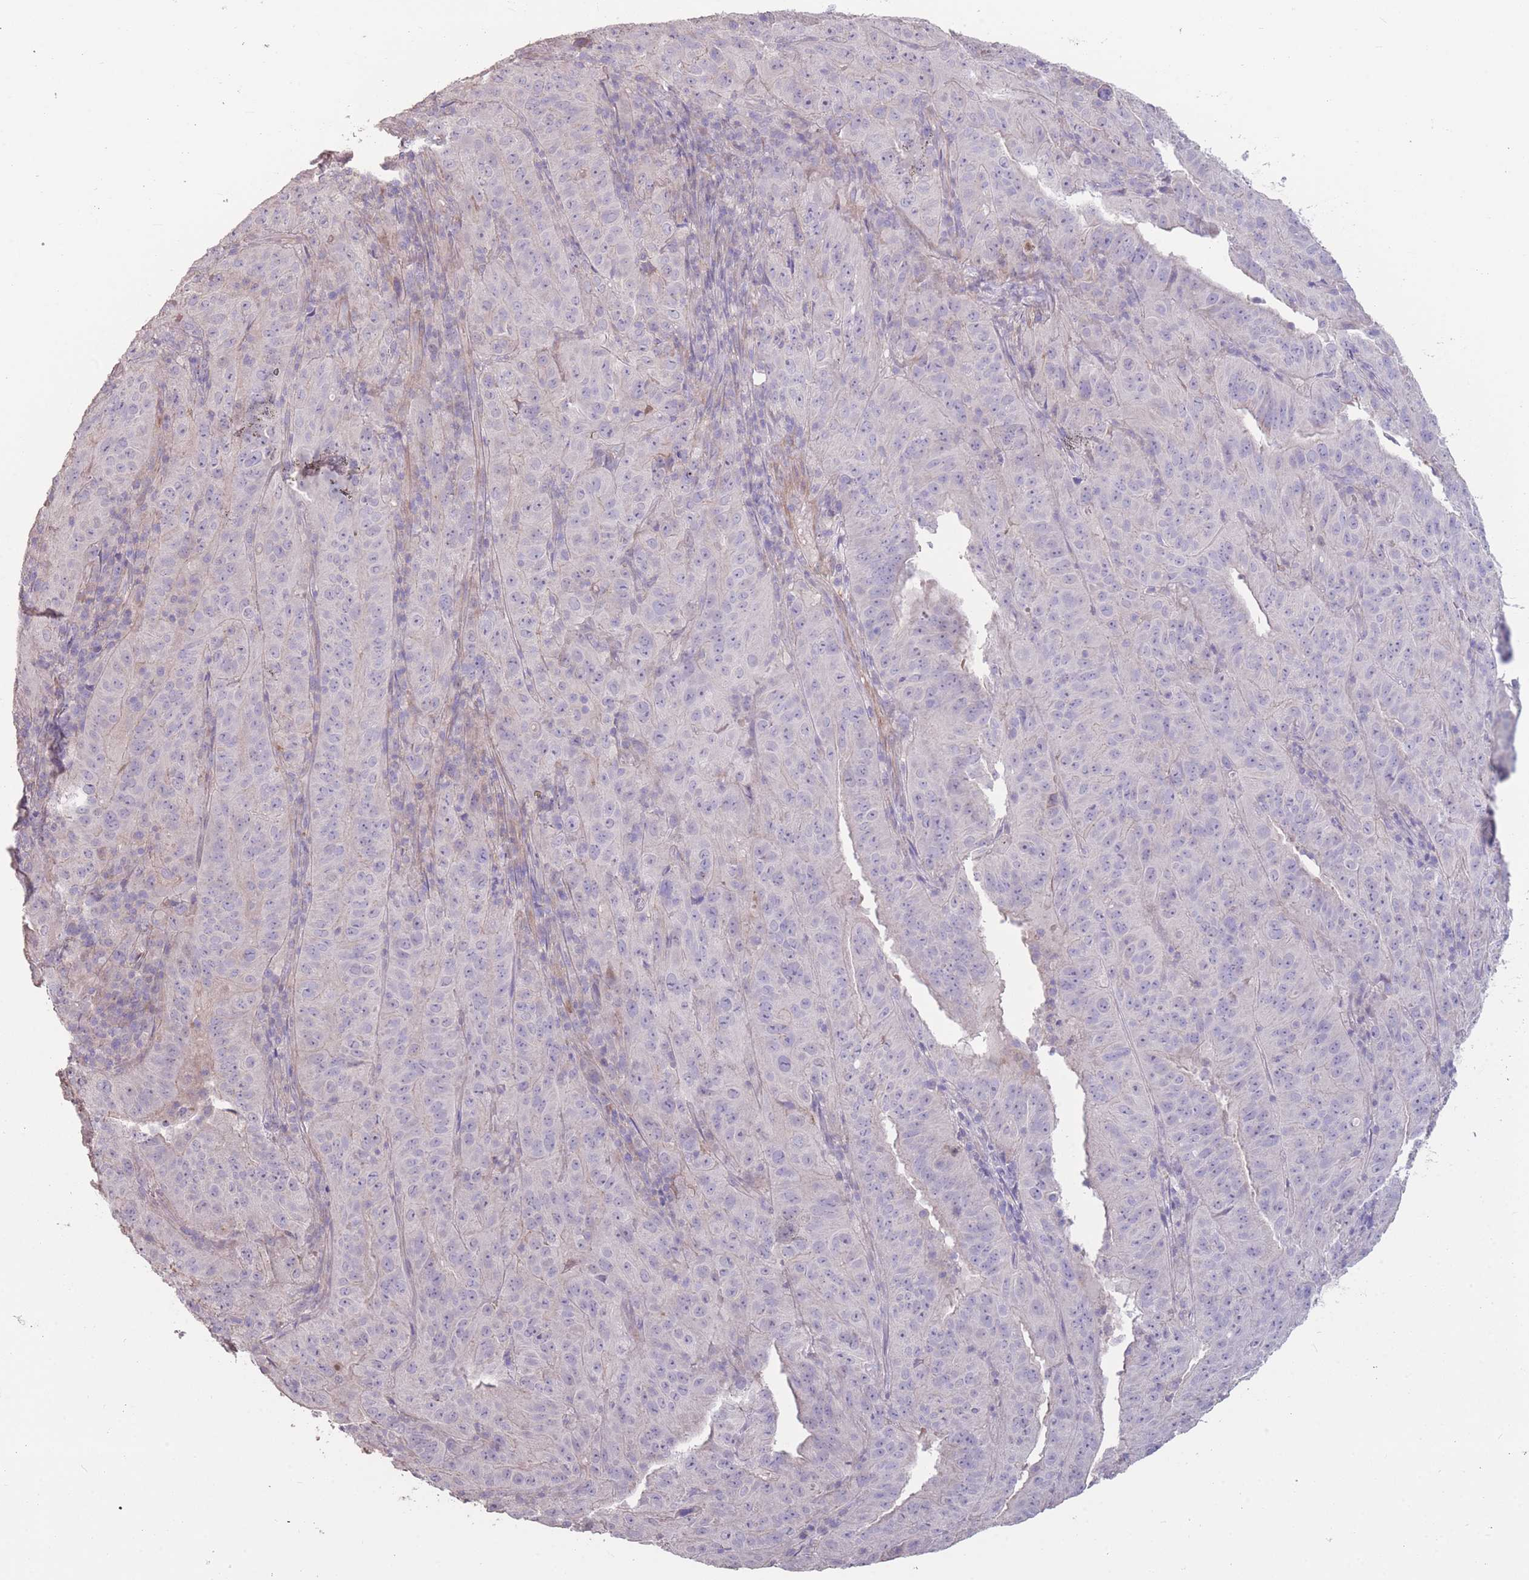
{"staining": {"intensity": "negative", "quantity": "none", "location": "none"}, "tissue": "pancreatic cancer", "cell_type": "Tumor cells", "image_type": "cancer", "snomed": [{"axis": "morphology", "description": "Adenocarcinoma, NOS"}, {"axis": "topography", "description": "Pancreas"}], "caption": "A histopathology image of pancreatic adenocarcinoma stained for a protein demonstrates no brown staining in tumor cells.", "gene": "RSPH10B", "patient": {"sex": "male", "age": 63}}